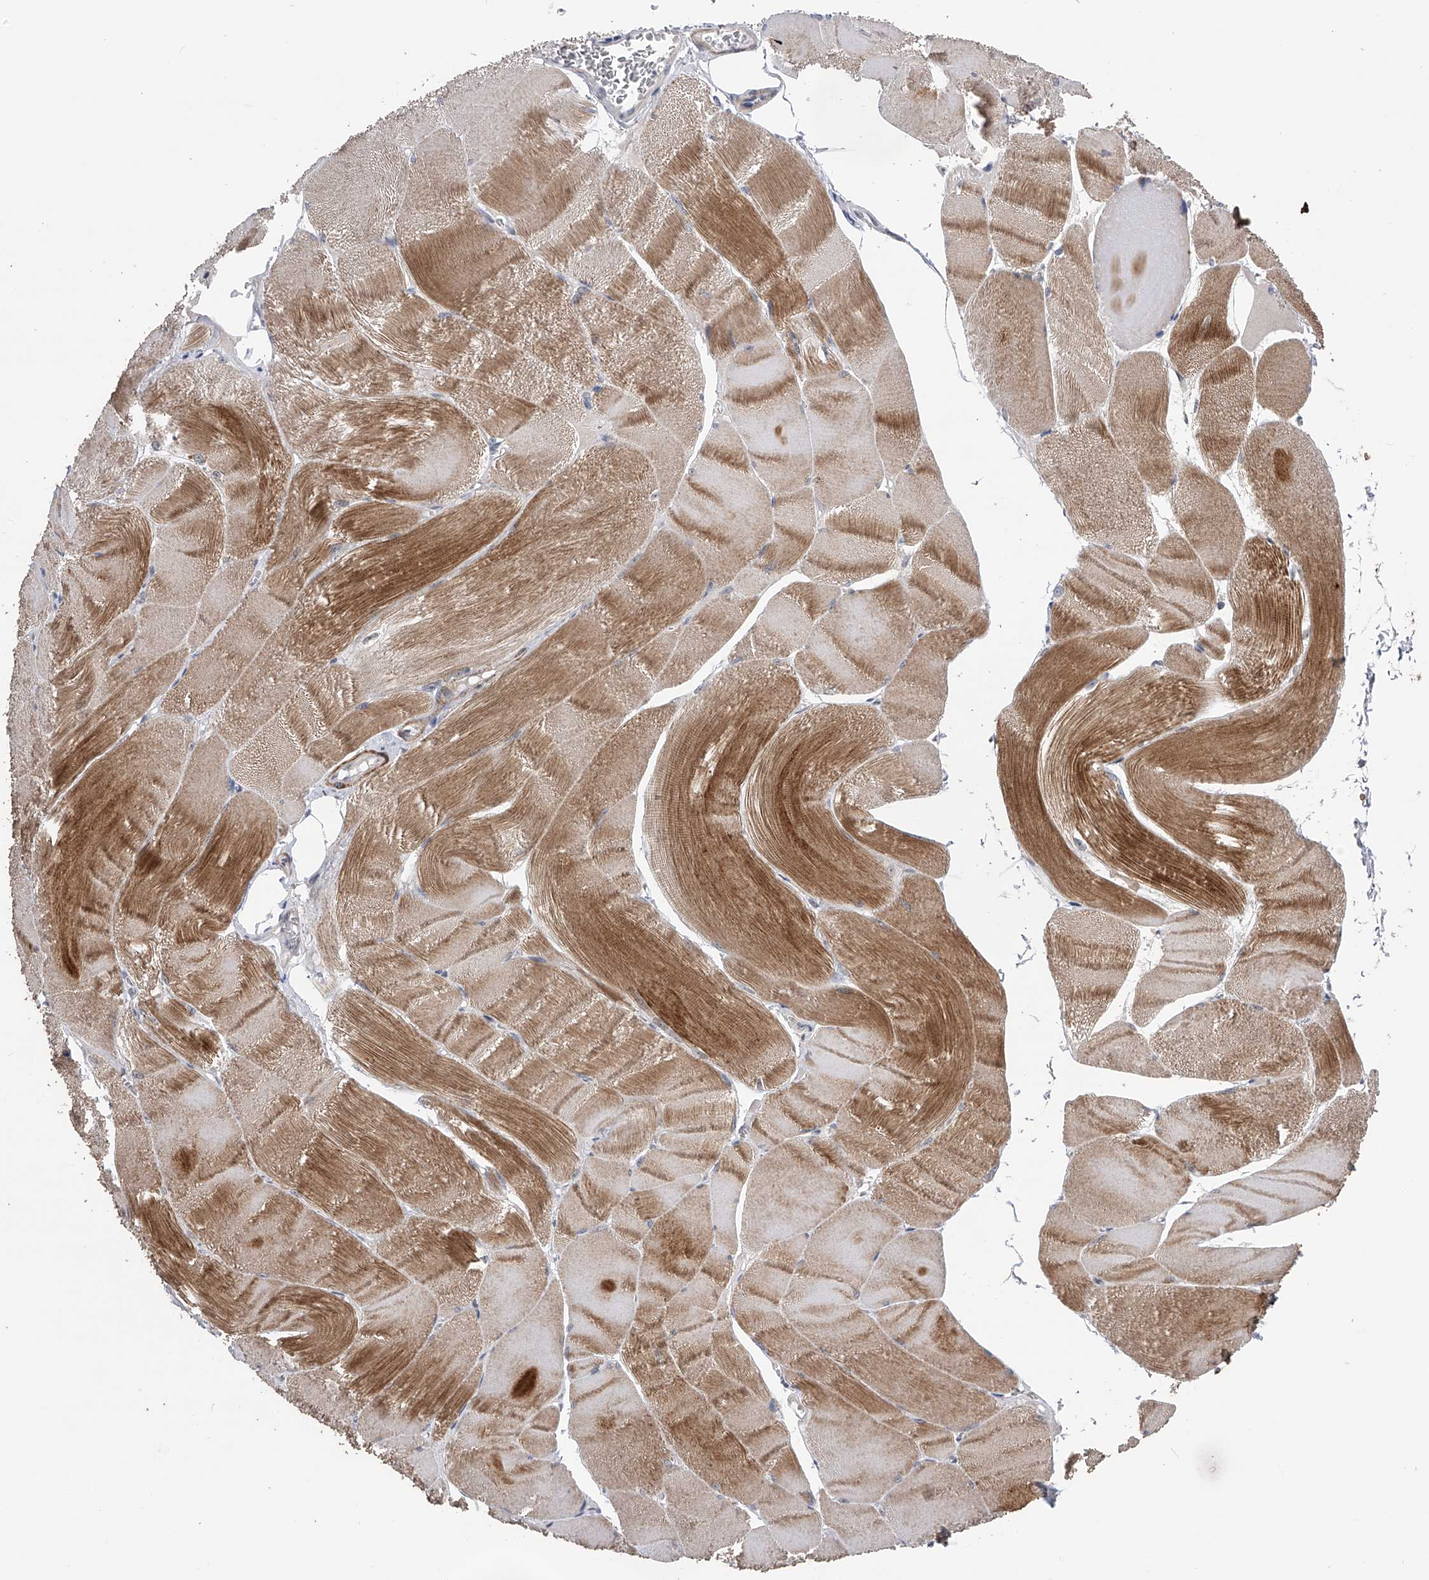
{"staining": {"intensity": "moderate", "quantity": "25%-75%", "location": "cytoplasmic/membranous"}, "tissue": "skeletal muscle", "cell_type": "Myocytes", "image_type": "normal", "snomed": [{"axis": "morphology", "description": "Normal tissue, NOS"}, {"axis": "morphology", "description": "Basal cell carcinoma"}, {"axis": "topography", "description": "Skeletal muscle"}], "caption": "IHC of normal human skeletal muscle reveals medium levels of moderate cytoplasmic/membranous expression in about 25%-75% of myocytes. (IHC, brightfield microscopy, high magnification).", "gene": "SPOCK1", "patient": {"sex": "female", "age": 64}}